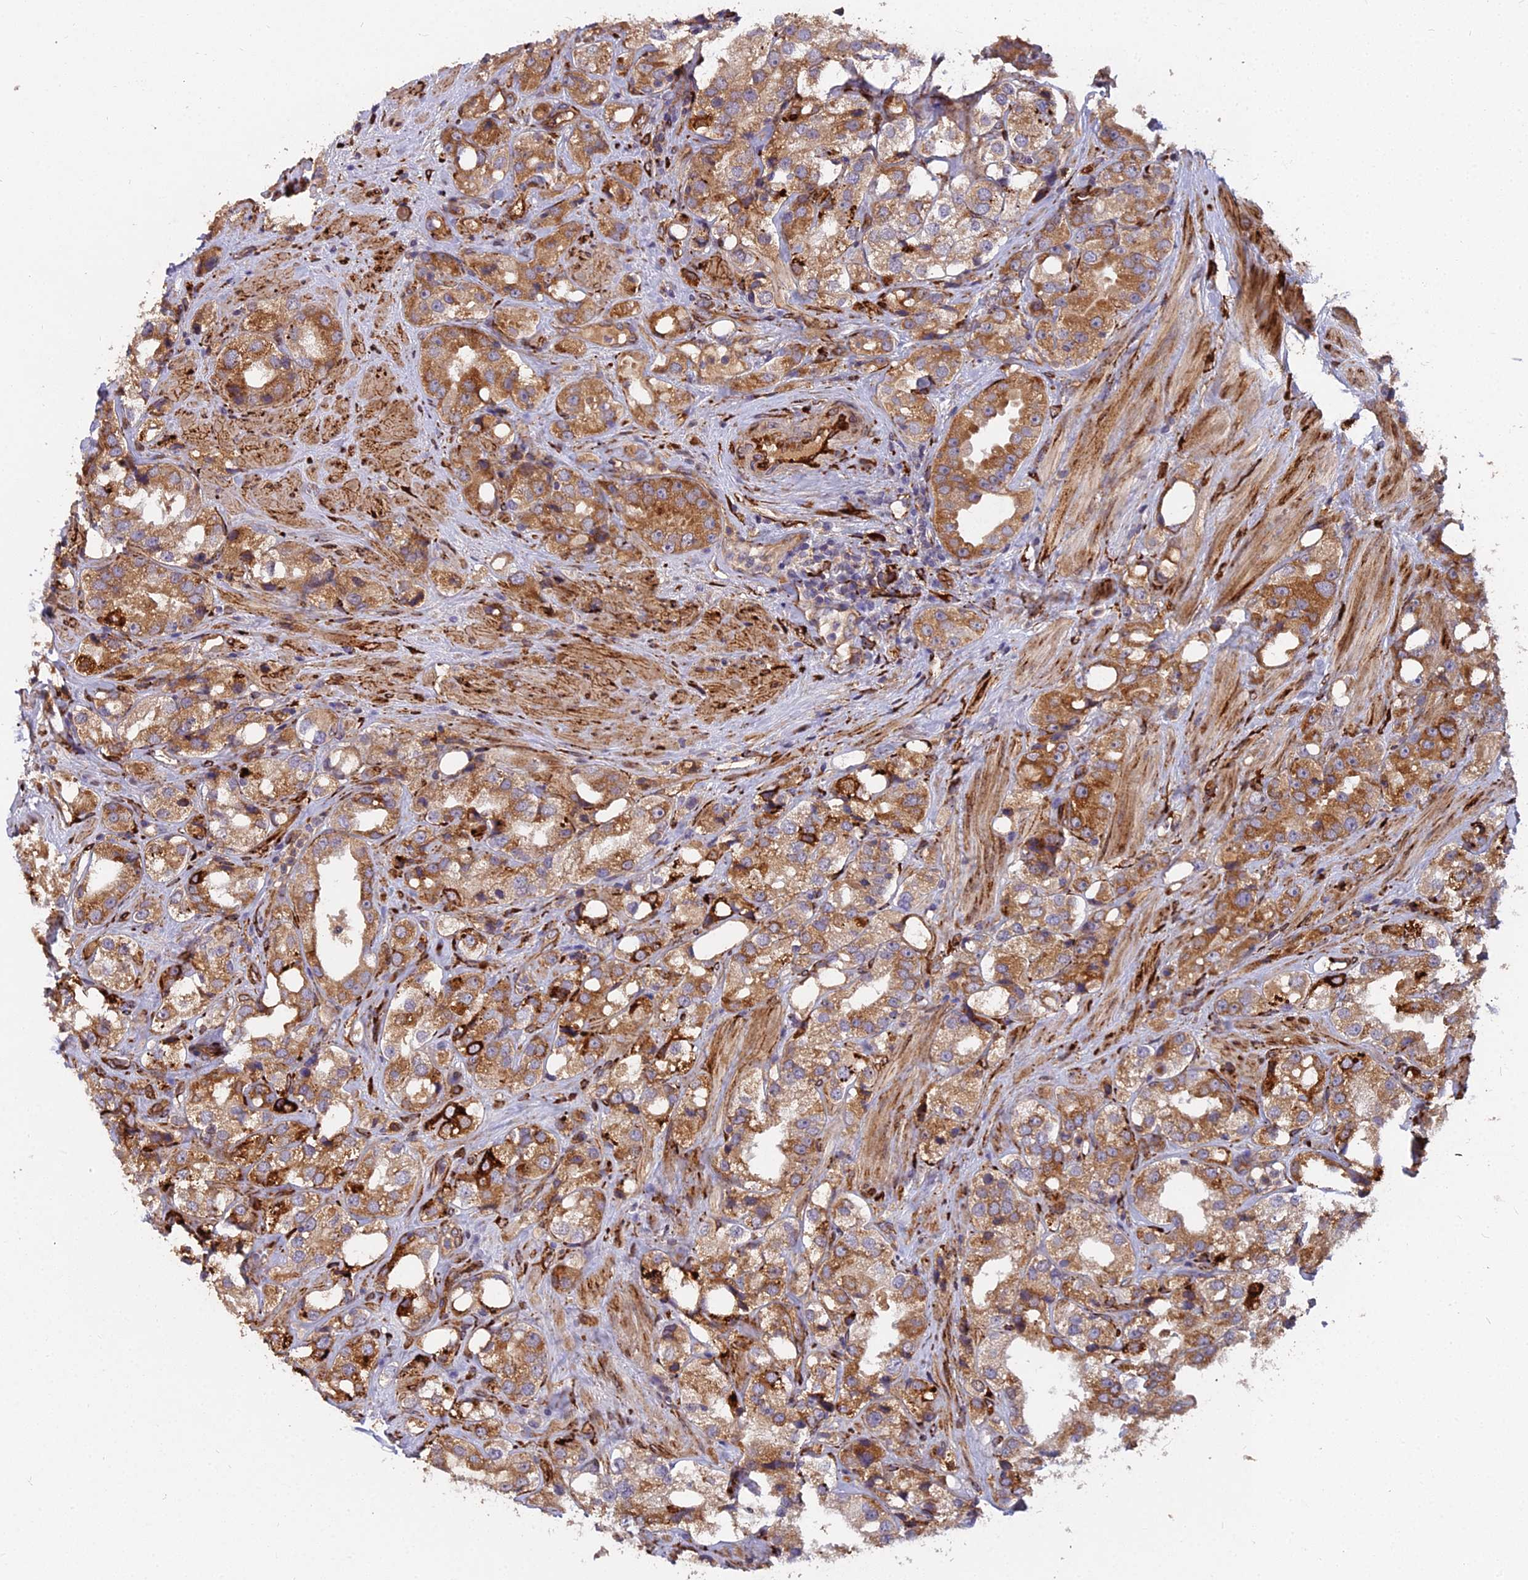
{"staining": {"intensity": "moderate", "quantity": ">75%", "location": "cytoplasmic/membranous"}, "tissue": "prostate cancer", "cell_type": "Tumor cells", "image_type": "cancer", "snomed": [{"axis": "morphology", "description": "Adenocarcinoma, NOS"}, {"axis": "topography", "description": "Prostate"}], "caption": "Protein analysis of adenocarcinoma (prostate) tissue demonstrates moderate cytoplasmic/membranous expression in about >75% of tumor cells.", "gene": "NDUFAF7", "patient": {"sex": "male", "age": 79}}